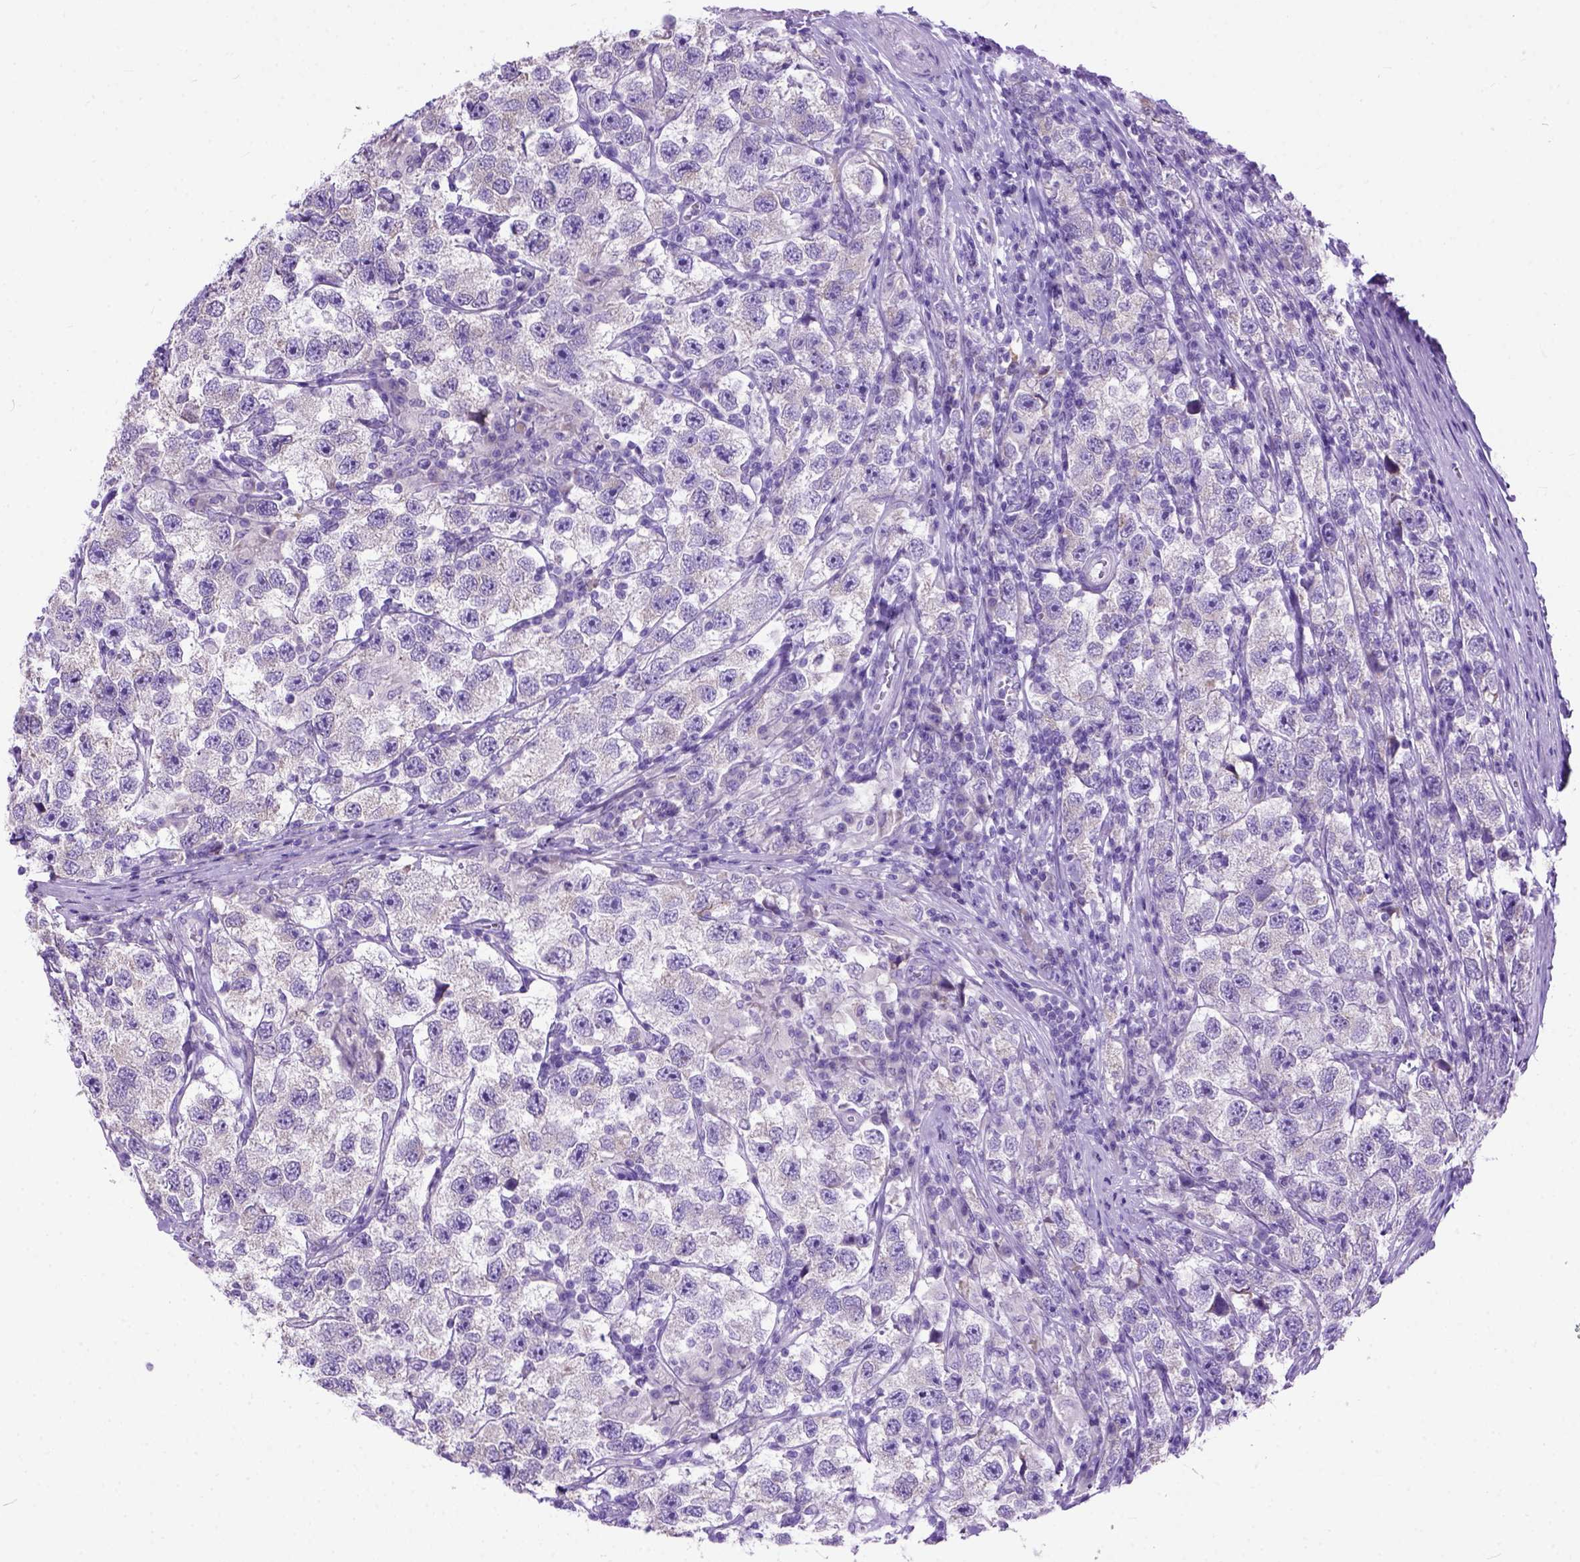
{"staining": {"intensity": "negative", "quantity": "none", "location": "none"}, "tissue": "testis cancer", "cell_type": "Tumor cells", "image_type": "cancer", "snomed": [{"axis": "morphology", "description": "Seminoma, NOS"}, {"axis": "topography", "description": "Testis"}], "caption": "Testis cancer was stained to show a protein in brown. There is no significant staining in tumor cells.", "gene": "ODAD3", "patient": {"sex": "male", "age": 26}}